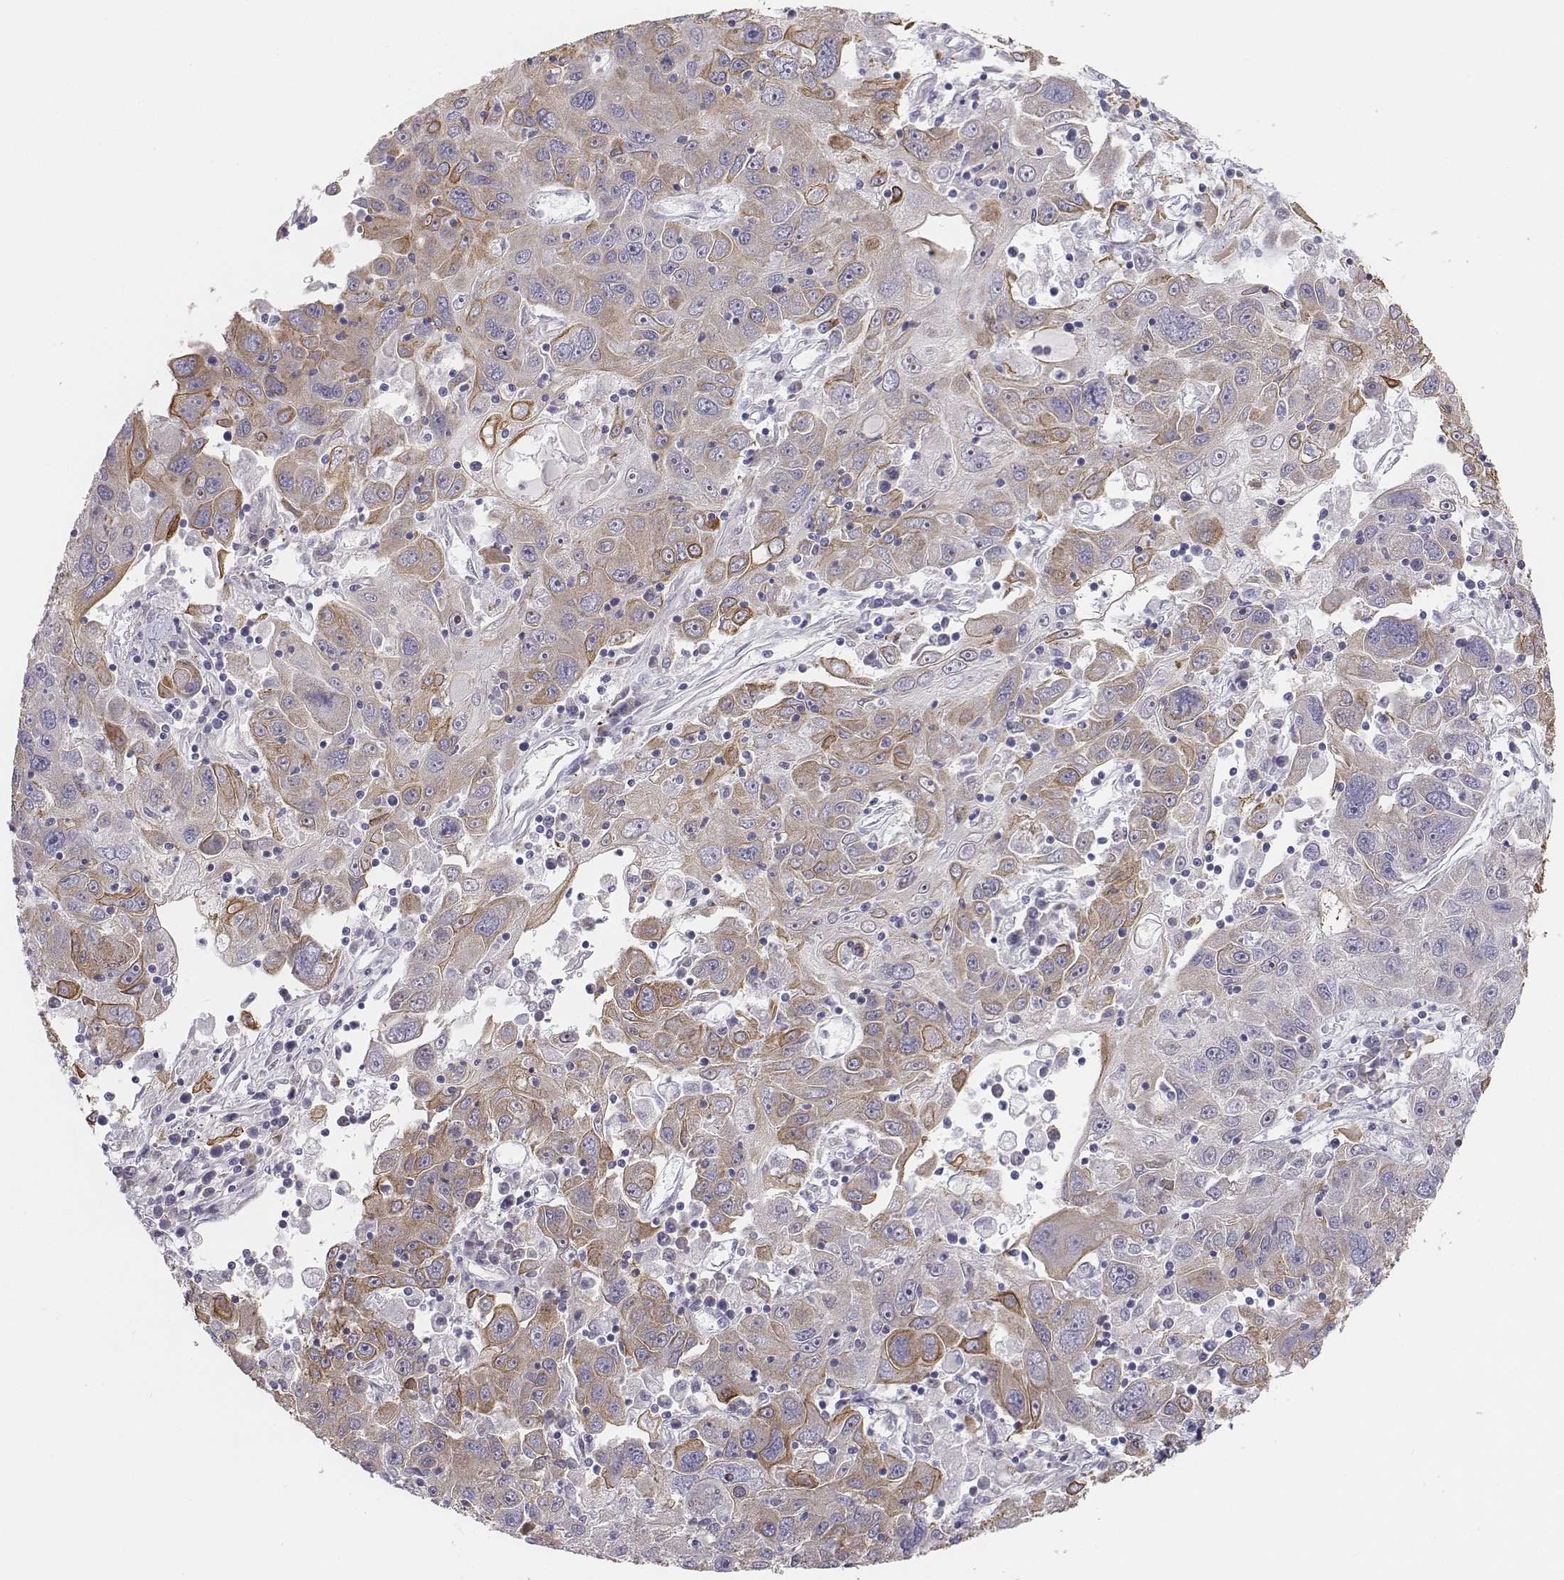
{"staining": {"intensity": "moderate", "quantity": "<25%", "location": "cytoplasmic/membranous"}, "tissue": "stomach cancer", "cell_type": "Tumor cells", "image_type": "cancer", "snomed": [{"axis": "morphology", "description": "Adenocarcinoma, NOS"}, {"axis": "topography", "description": "Stomach"}], "caption": "An image showing moderate cytoplasmic/membranous expression in approximately <25% of tumor cells in stomach cancer (adenocarcinoma), as visualized by brown immunohistochemical staining.", "gene": "CHST14", "patient": {"sex": "male", "age": 56}}